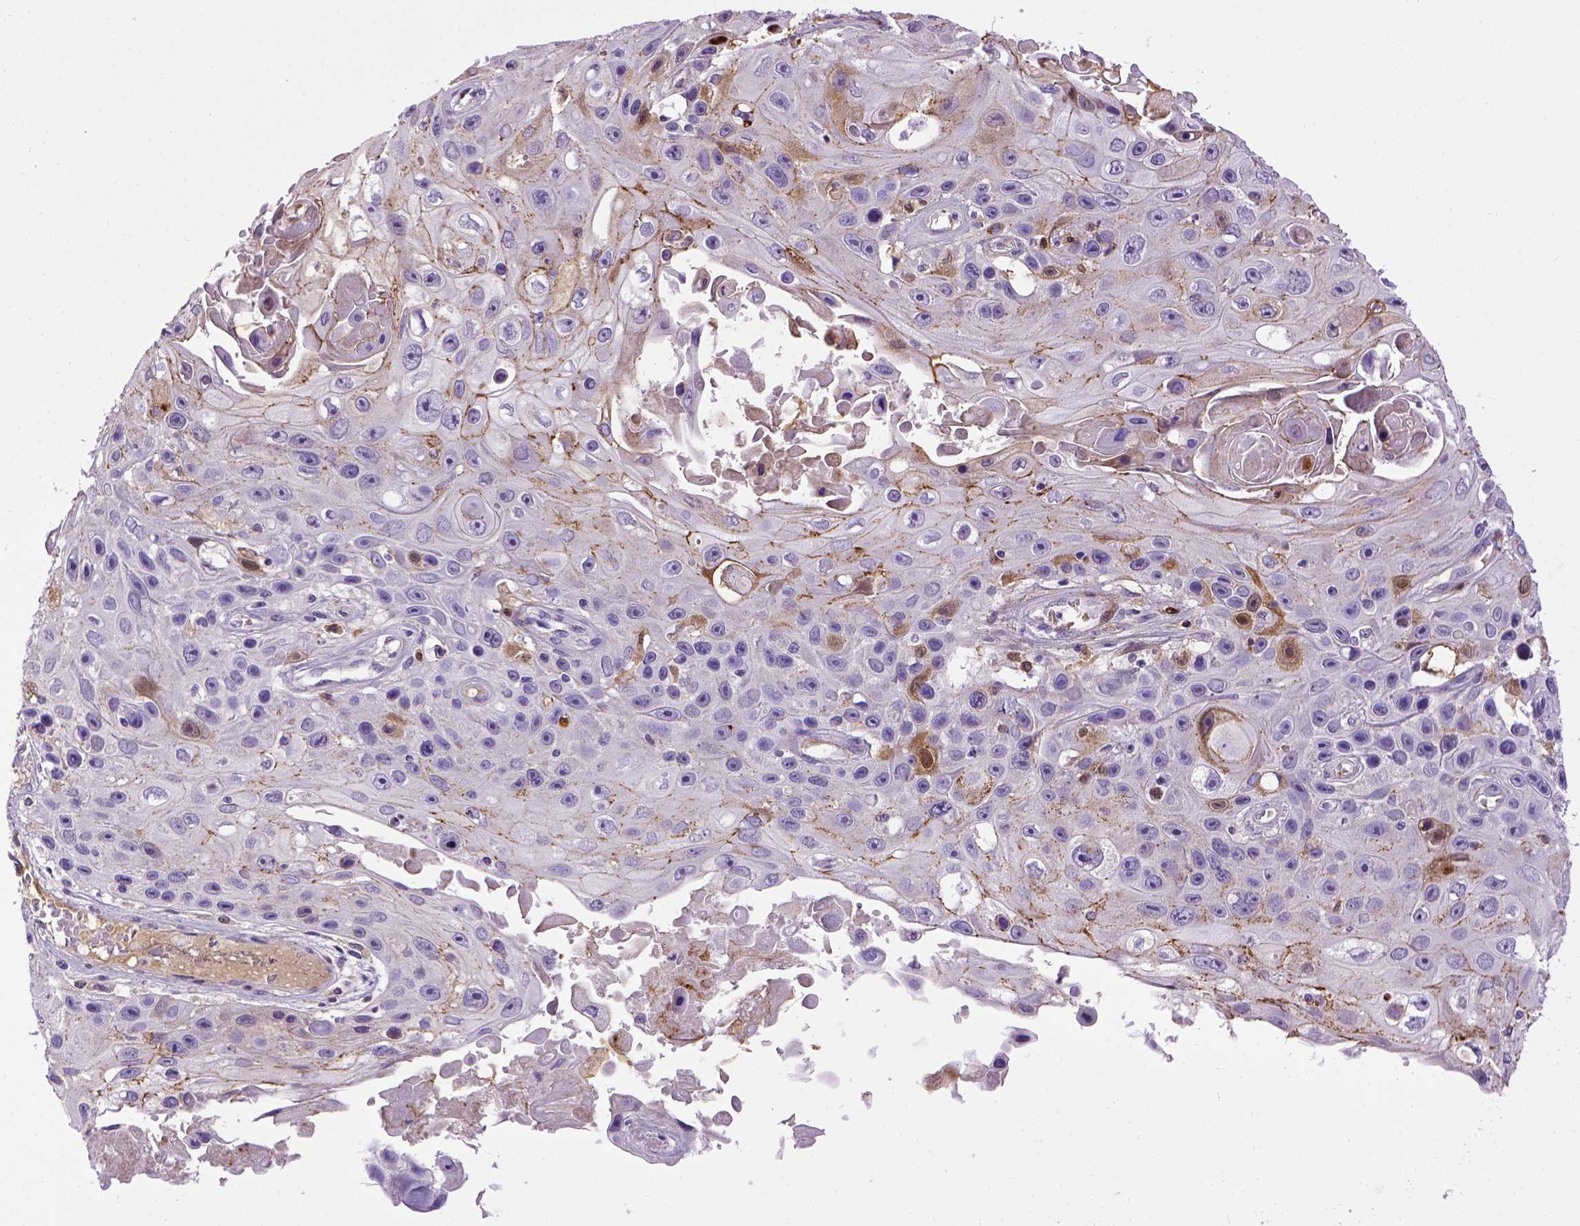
{"staining": {"intensity": "moderate", "quantity": "<25%", "location": "cytoplasmic/membranous"}, "tissue": "skin cancer", "cell_type": "Tumor cells", "image_type": "cancer", "snomed": [{"axis": "morphology", "description": "Squamous cell carcinoma, NOS"}, {"axis": "topography", "description": "Skin"}], "caption": "Immunohistochemistry (IHC) photomicrograph of squamous cell carcinoma (skin) stained for a protein (brown), which exhibits low levels of moderate cytoplasmic/membranous positivity in about <25% of tumor cells.", "gene": "CDH1", "patient": {"sex": "male", "age": 82}}